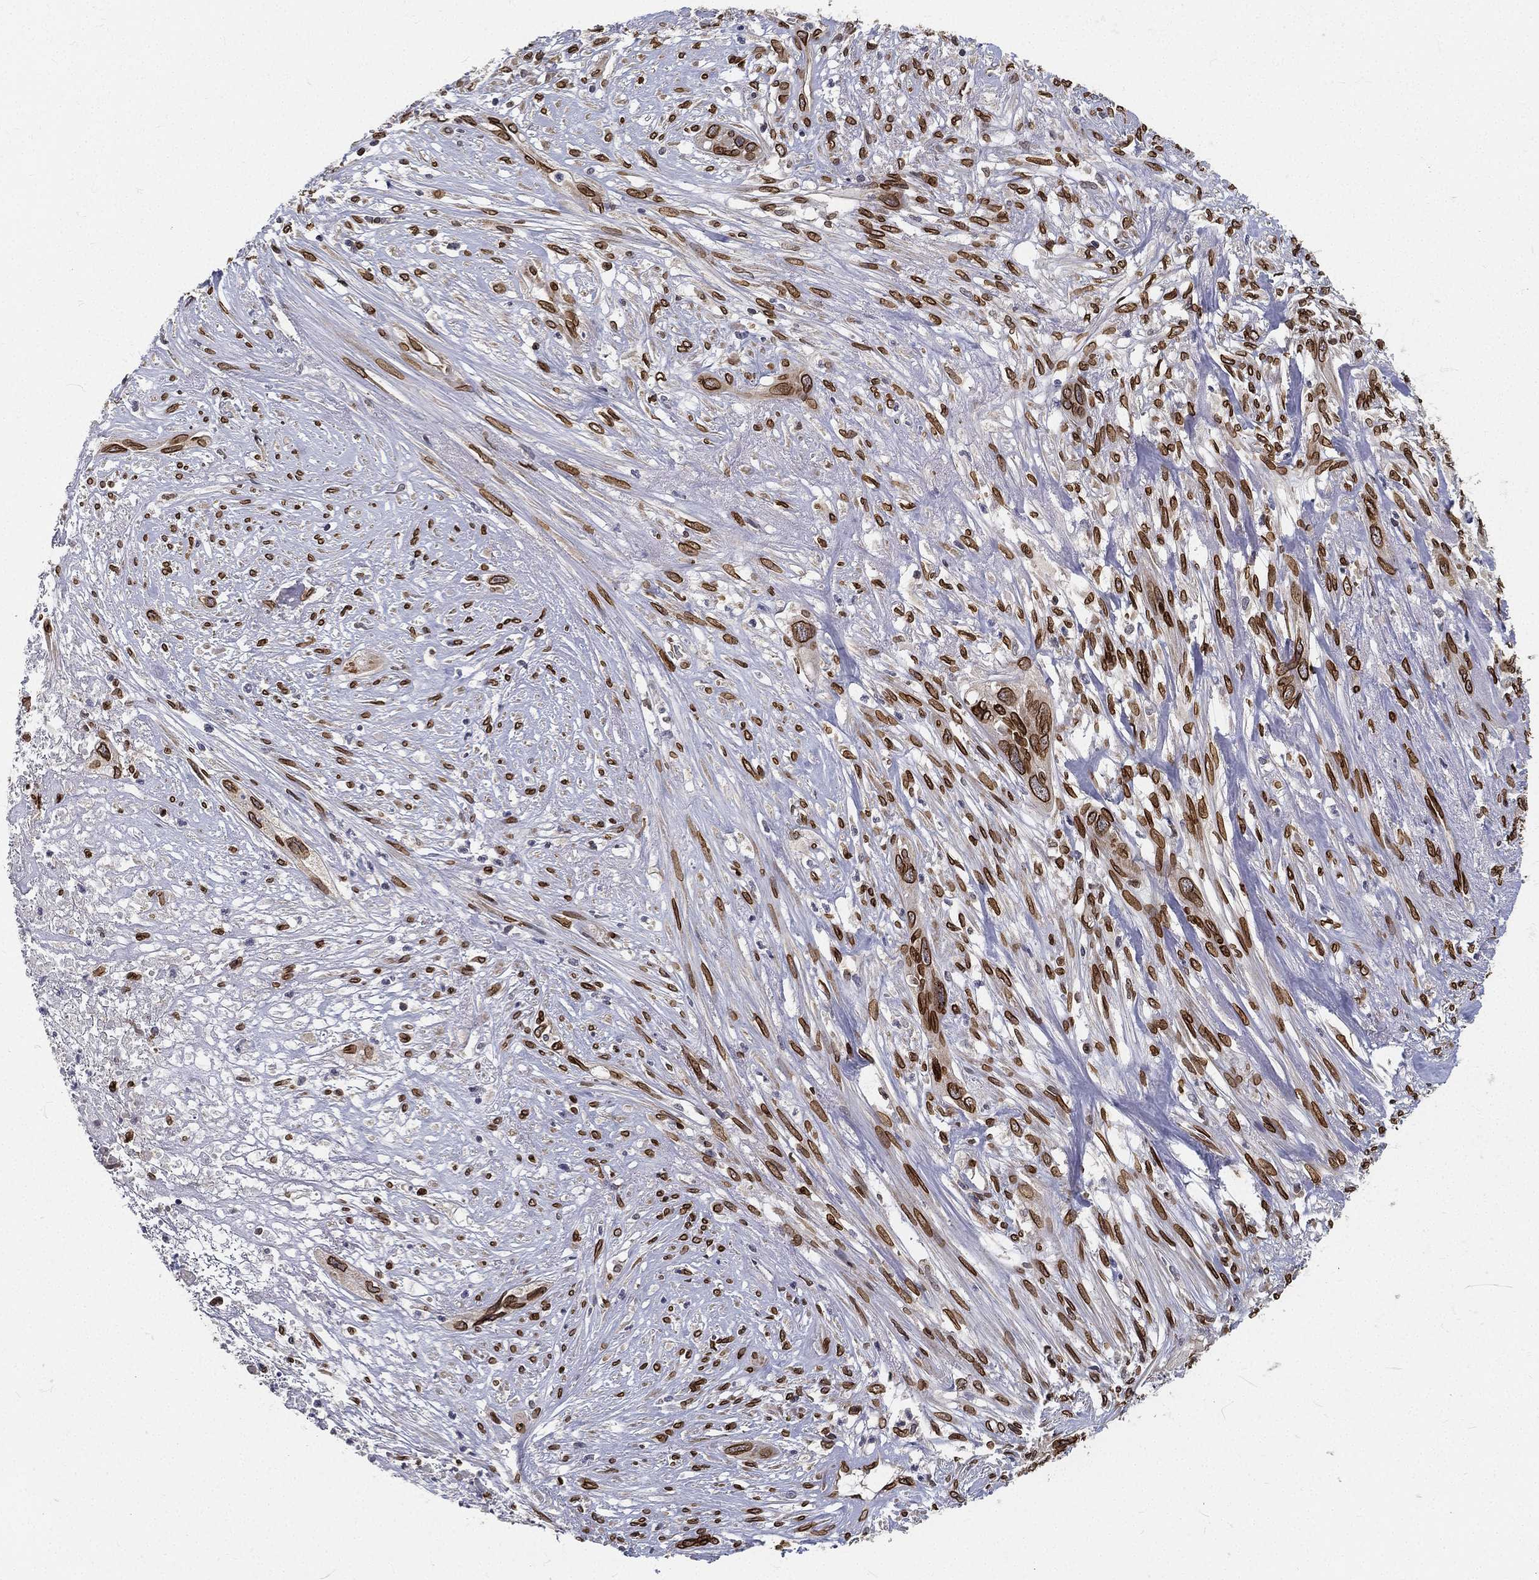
{"staining": {"intensity": "strong", "quantity": "25%-75%", "location": "cytoplasmic/membranous,nuclear"}, "tissue": "cervical cancer", "cell_type": "Tumor cells", "image_type": "cancer", "snomed": [{"axis": "morphology", "description": "Squamous cell carcinoma, NOS"}, {"axis": "topography", "description": "Cervix"}], "caption": "Protein staining shows strong cytoplasmic/membranous and nuclear expression in approximately 25%-75% of tumor cells in cervical squamous cell carcinoma.", "gene": "PALB2", "patient": {"sex": "female", "age": 57}}